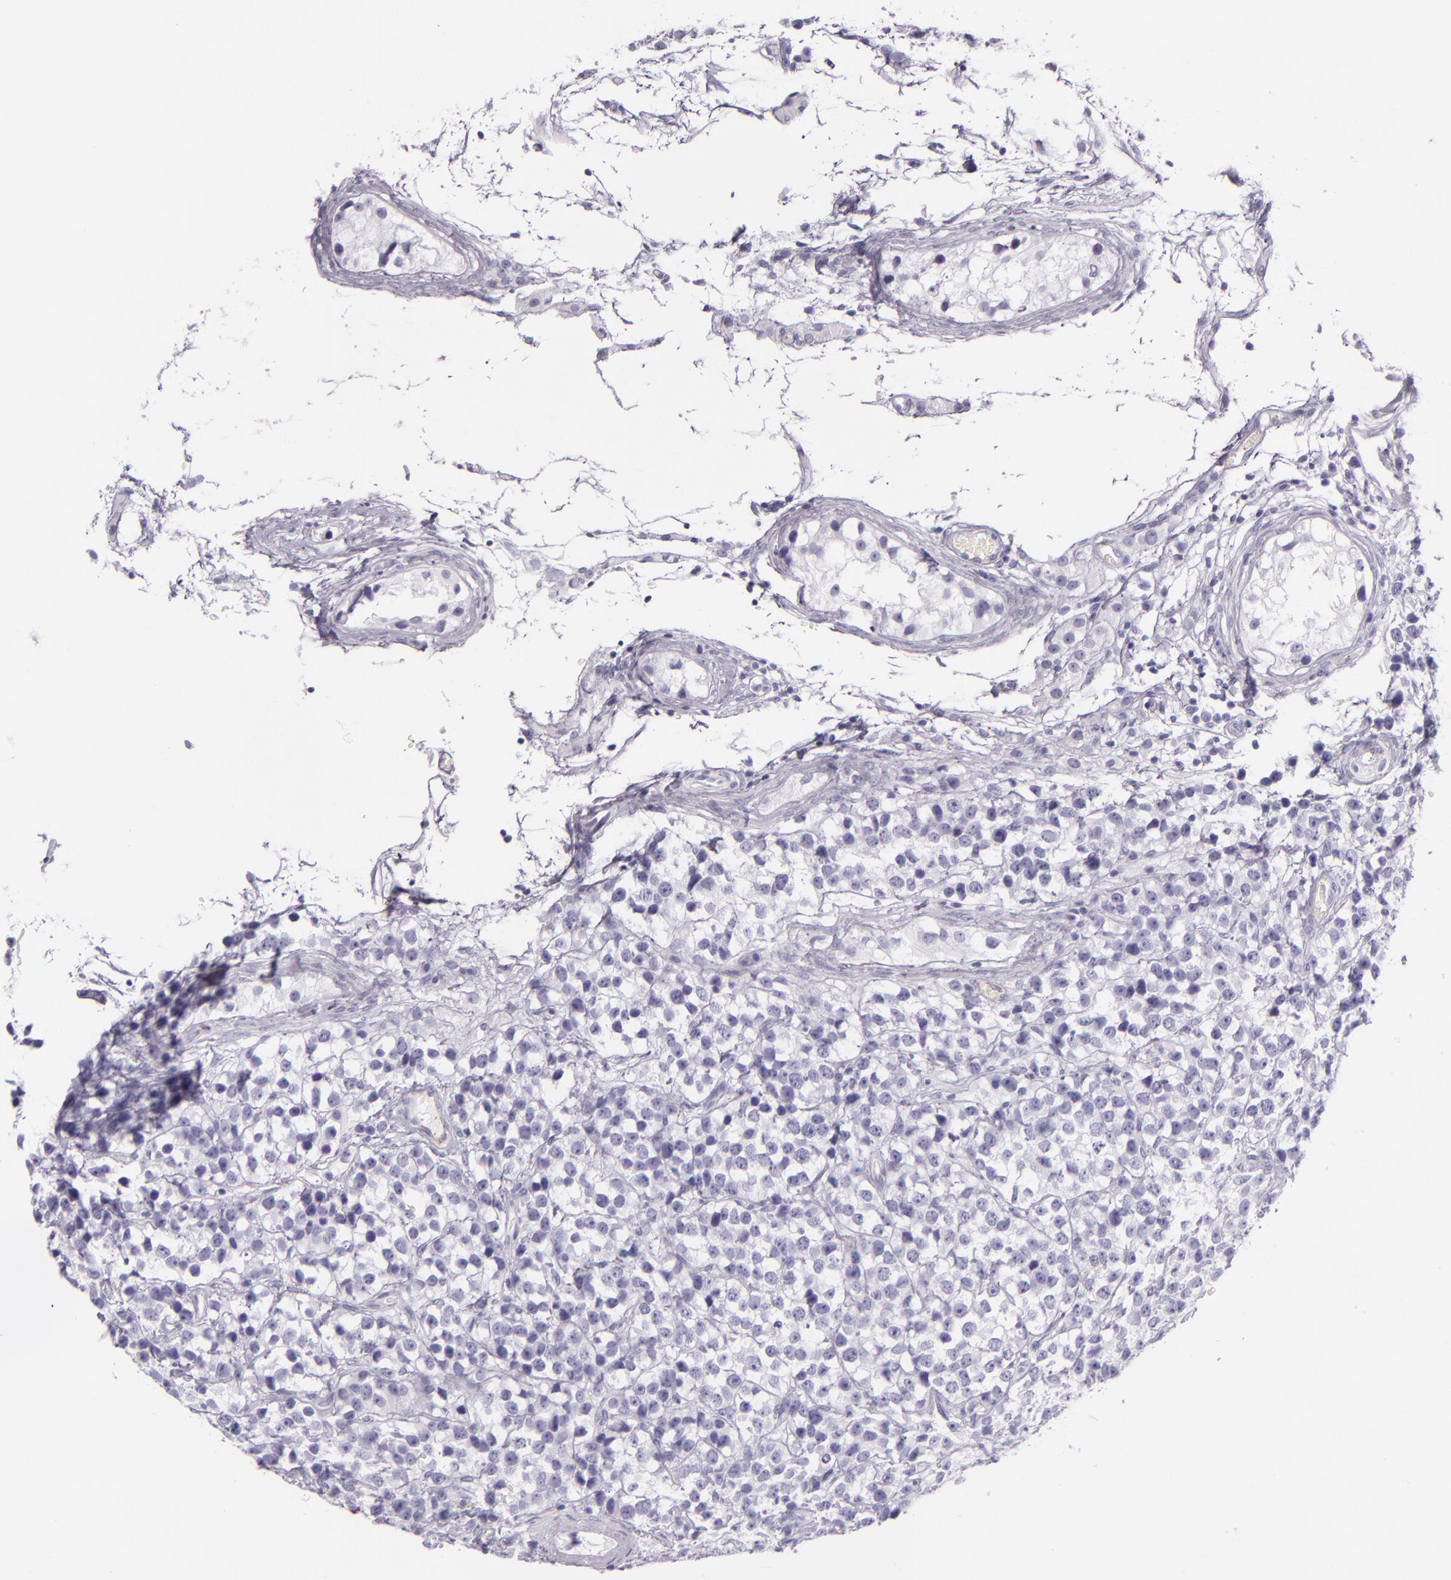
{"staining": {"intensity": "negative", "quantity": "none", "location": "none"}, "tissue": "testis cancer", "cell_type": "Tumor cells", "image_type": "cancer", "snomed": [{"axis": "morphology", "description": "Seminoma, NOS"}, {"axis": "topography", "description": "Testis"}], "caption": "Human testis cancer (seminoma) stained for a protein using IHC demonstrates no staining in tumor cells.", "gene": "SELP", "patient": {"sex": "male", "age": 25}}